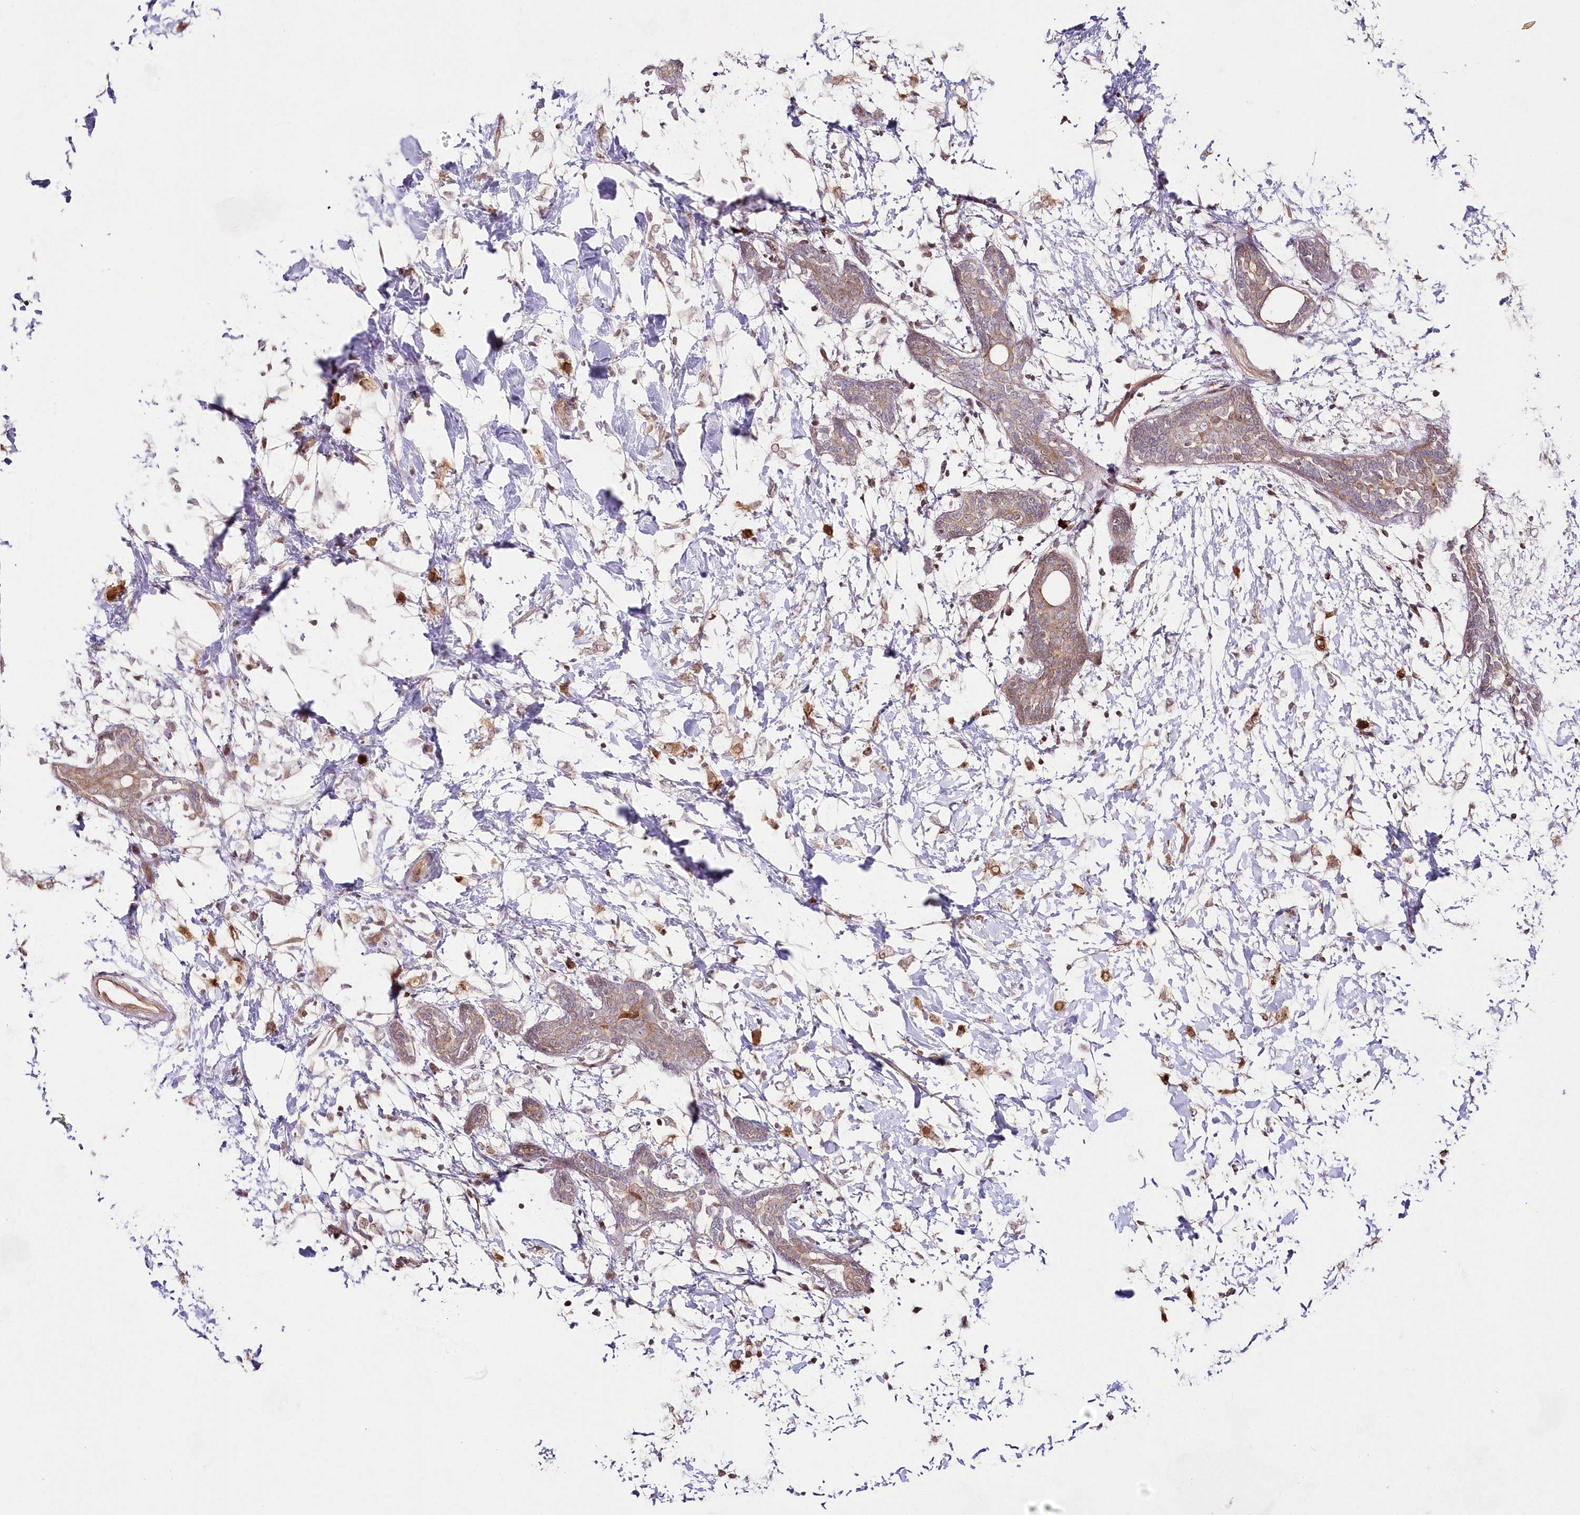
{"staining": {"intensity": "moderate", "quantity": ">75%", "location": "cytoplasmic/membranous"}, "tissue": "breast cancer", "cell_type": "Tumor cells", "image_type": "cancer", "snomed": [{"axis": "morphology", "description": "Normal tissue, NOS"}, {"axis": "morphology", "description": "Lobular carcinoma"}, {"axis": "topography", "description": "Breast"}], "caption": "The immunohistochemical stain shows moderate cytoplasmic/membranous positivity in tumor cells of breast lobular carcinoma tissue.", "gene": "IMPA1", "patient": {"sex": "female", "age": 47}}